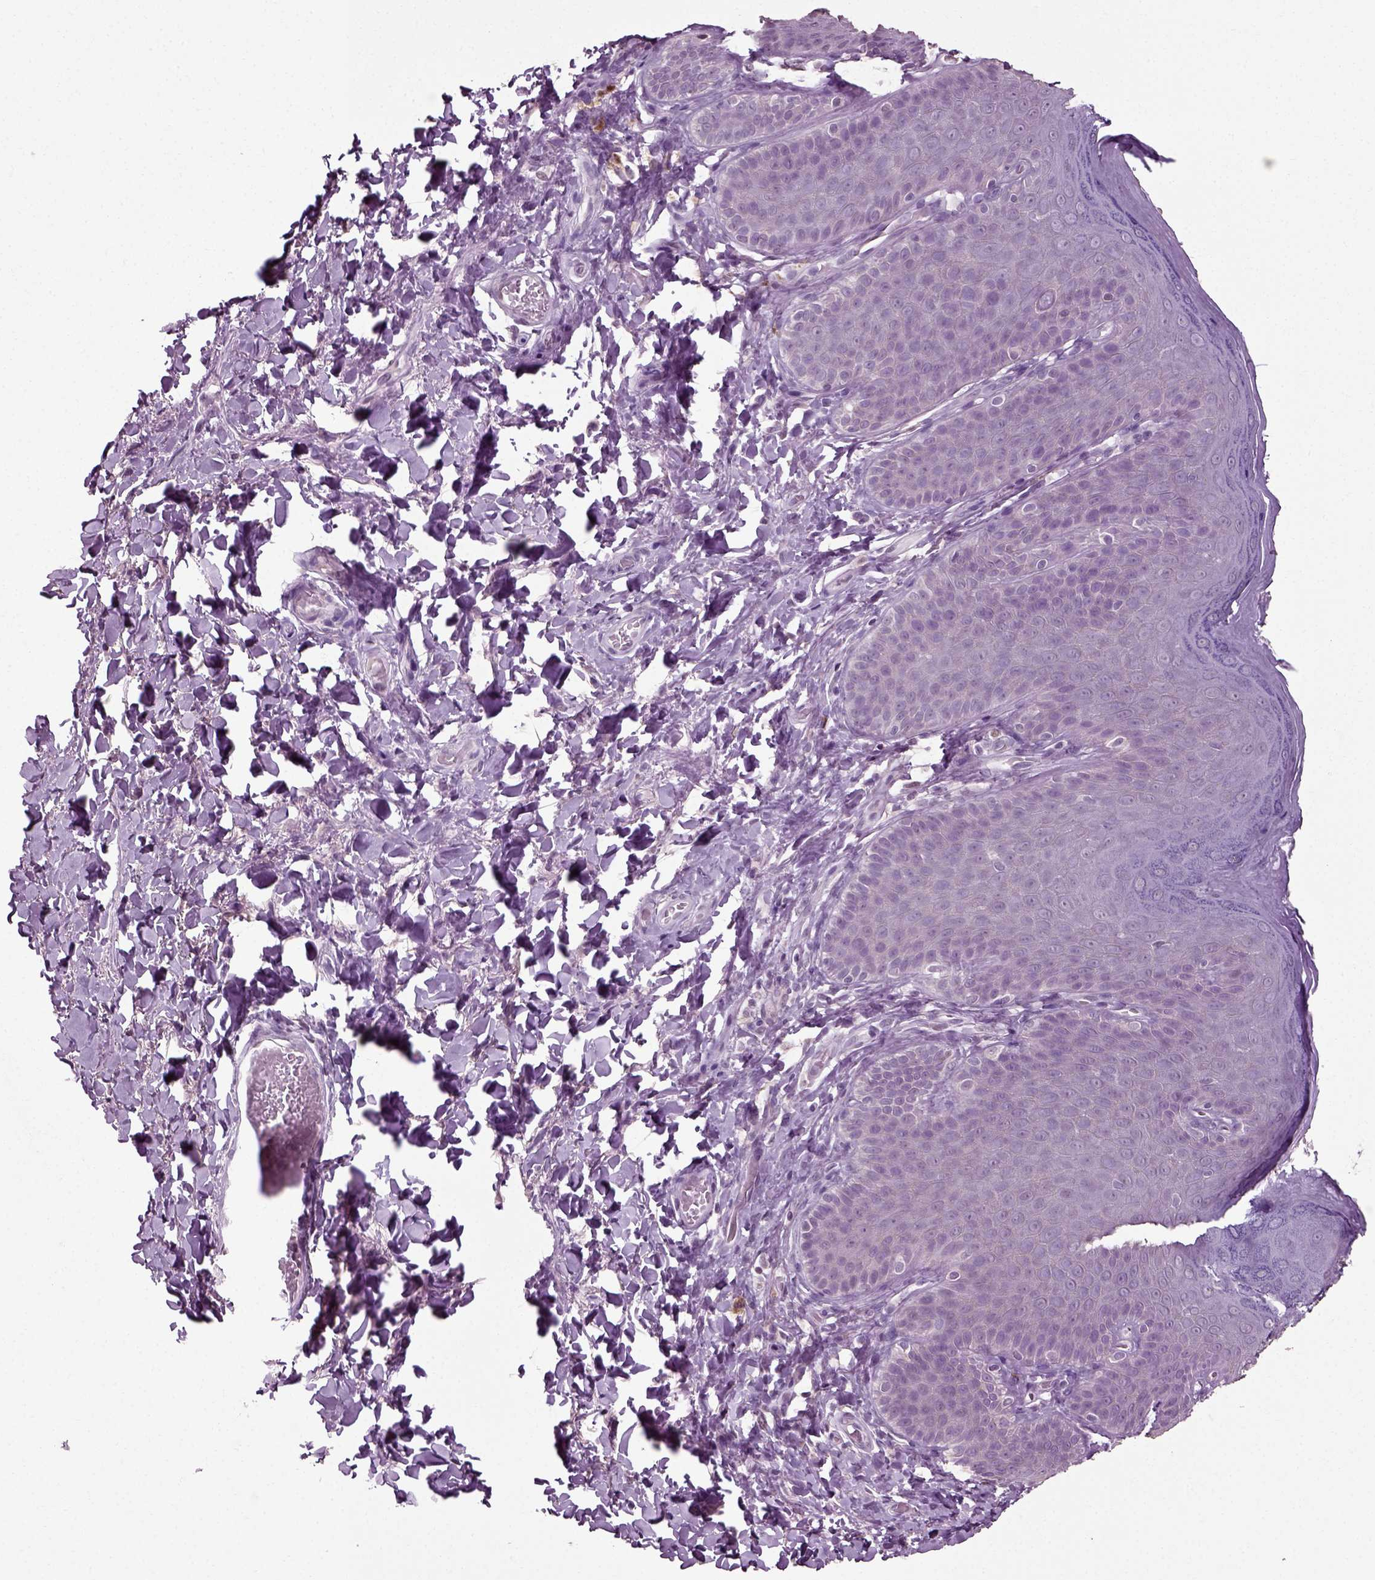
{"staining": {"intensity": "negative", "quantity": "none", "location": "none"}, "tissue": "skin", "cell_type": "Epidermal cells", "image_type": "normal", "snomed": [{"axis": "morphology", "description": "Normal tissue, NOS"}, {"axis": "topography", "description": "Anal"}], "caption": "High power microscopy micrograph of an immunohistochemistry (IHC) histopathology image of normal skin, revealing no significant staining in epidermal cells.", "gene": "SLC26A8", "patient": {"sex": "male", "age": 53}}